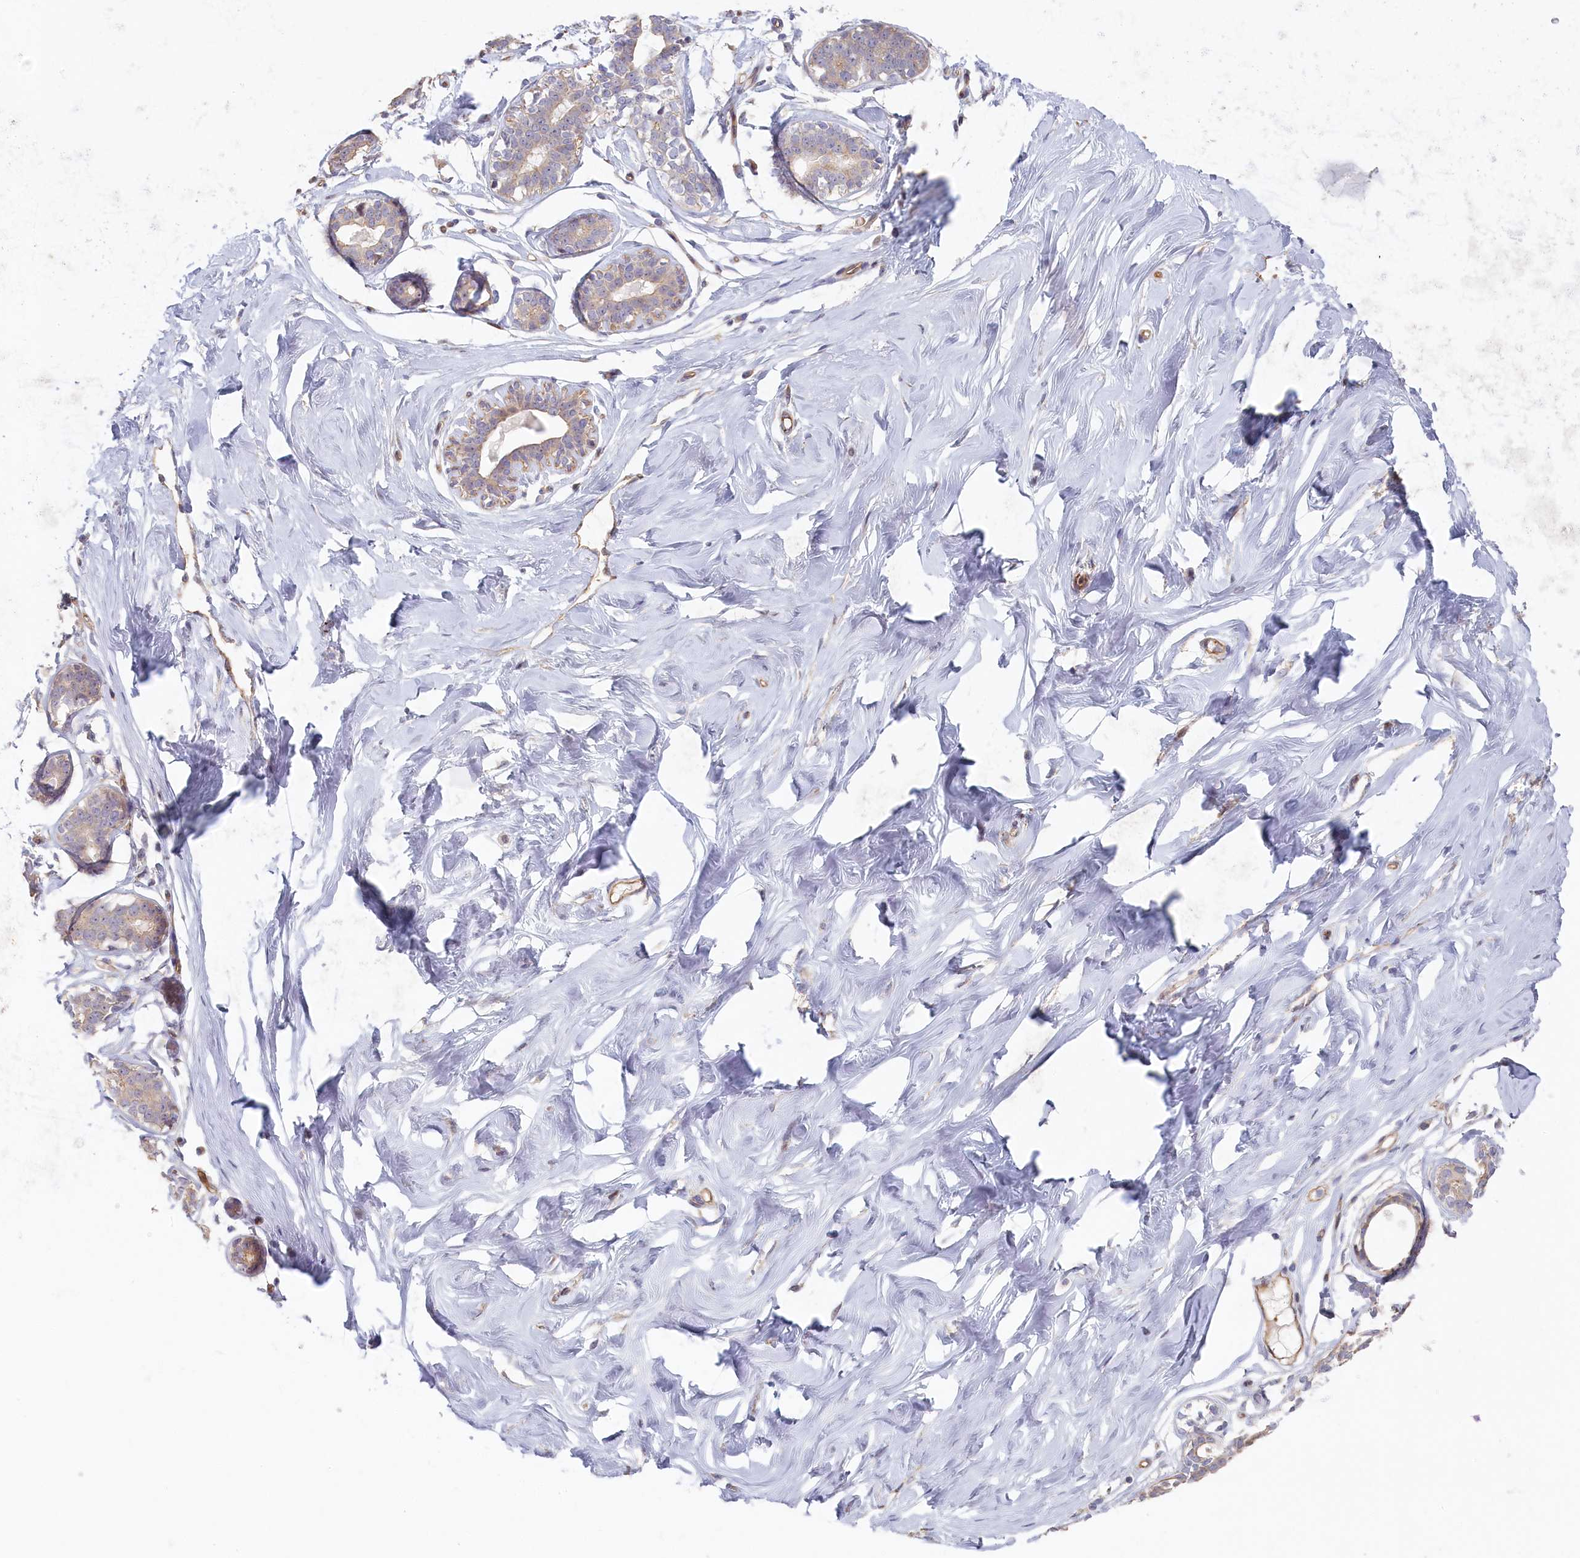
{"staining": {"intensity": "negative", "quantity": "none", "location": "none"}, "tissue": "breast", "cell_type": "Adipocytes", "image_type": "normal", "snomed": [{"axis": "morphology", "description": "Normal tissue, NOS"}, {"axis": "morphology", "description": "Adenoma, NOS"}, {"axis": "topography", "description": "Breast"}], "caption": "A histopathology image of human breast is negative for staining in adipocytes. The staining was performed using DAB to visualize the protein expression in brown, while the nuclei were stained in blue with hematoxylin (Magnification: 20x).", "gene": "INTS4", "patient": {"sex": "female", "age": 23}}